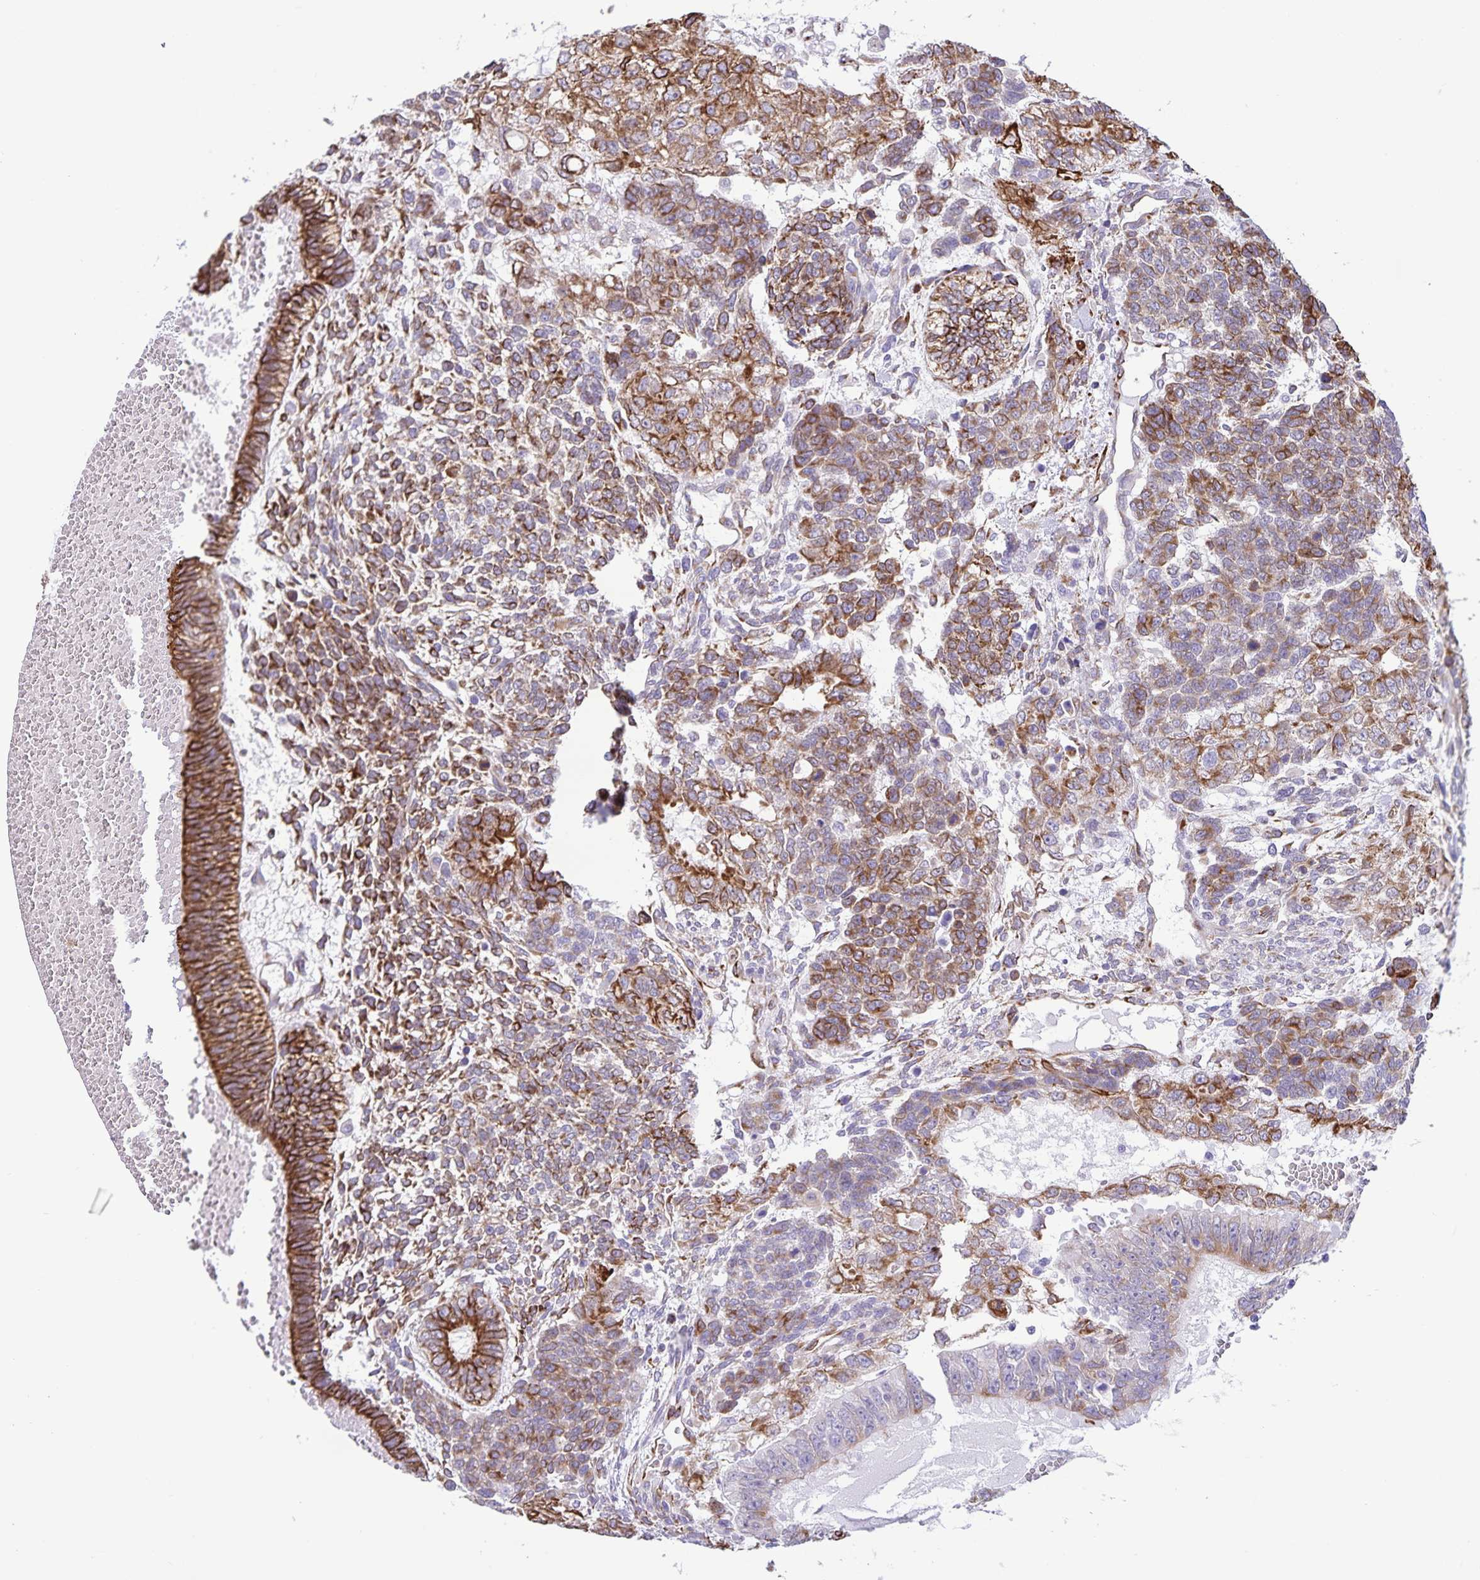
{"staining": {"intensity": "moderate", "quantity": ">75%", "location": "cytoplasmic/membranous"}, "tissue": "testis cancer", "cell_type": "Tumor cells", "image_type": "cancer", "snomed": [{"axis": "morphology", "description": "Normal tissue, NOS"}, {"axis": "morphology", "description": "Carcinoma, Embryonal, NOS"}, {"axis": "topography", "description": "Testis"}, {"axis": "topography", "description": "Epididymis"}], "caption": "IHC of testis cancer shows medium levels of moderate cytoplasmic/membranous positivity in approximately >75% of tumor cells.", "gene": "RCN1", "patient": {"sex": "male", "age": 23}}